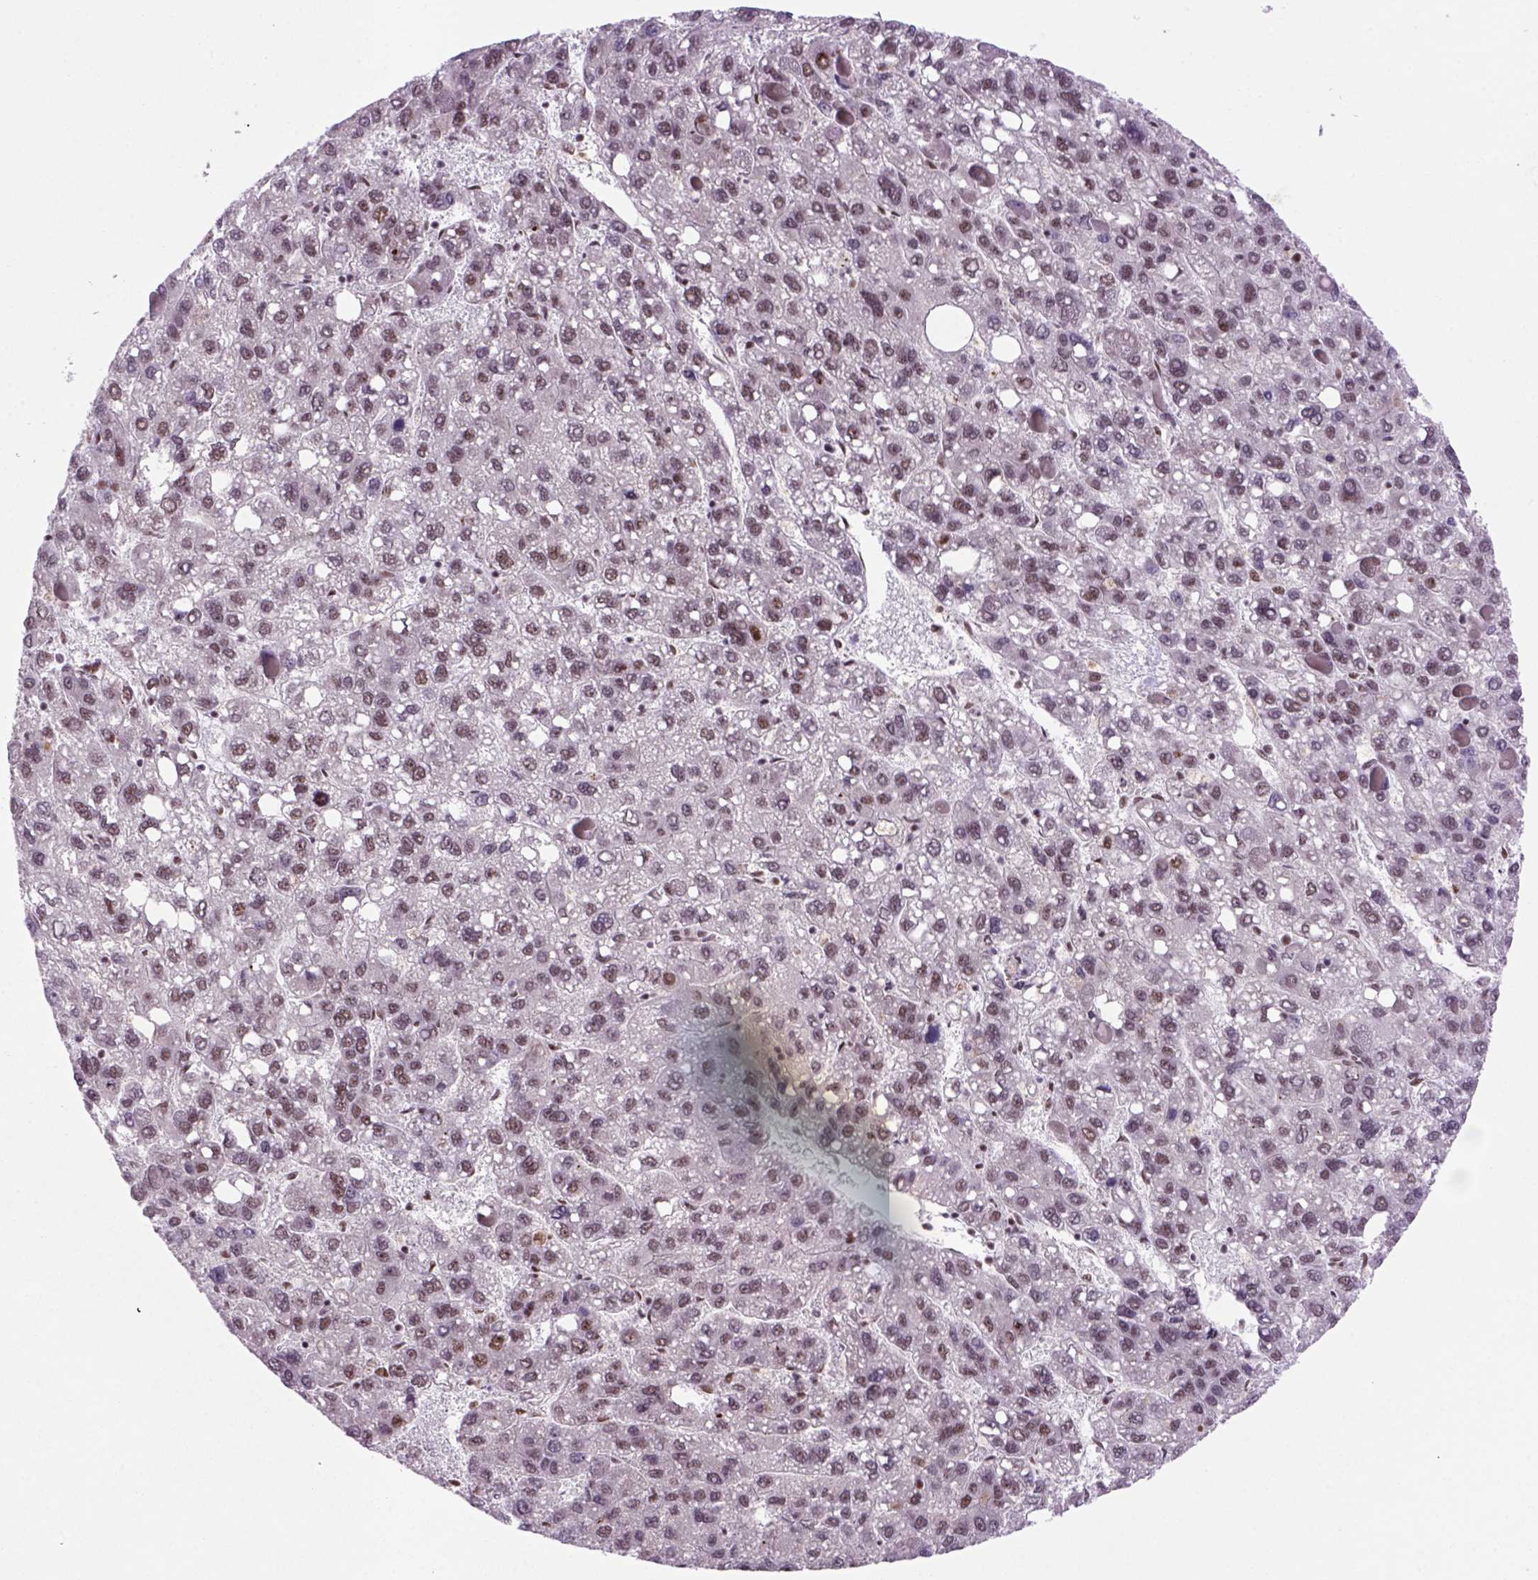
{"staining": {"intensity": "moderate", "quantity": "25%-75%", "location": "nuclear"}, "tissue": "liver cancer", "cell_type": "Tumor cells", "image_type": "cancer", "snomed": [{"axis": "morphology", "description": "Carcinoma, Hepatocellular, NOS"}, {"axis": "topography", "description": "Liver"}], "caption": "Tumor cells show moderate nuclear expression in approximately 25%-75% of cells in liver hepatocellular carcinoma.", "gene": "NSMCE2", "patient": {"sex": "female", "age": 82}}